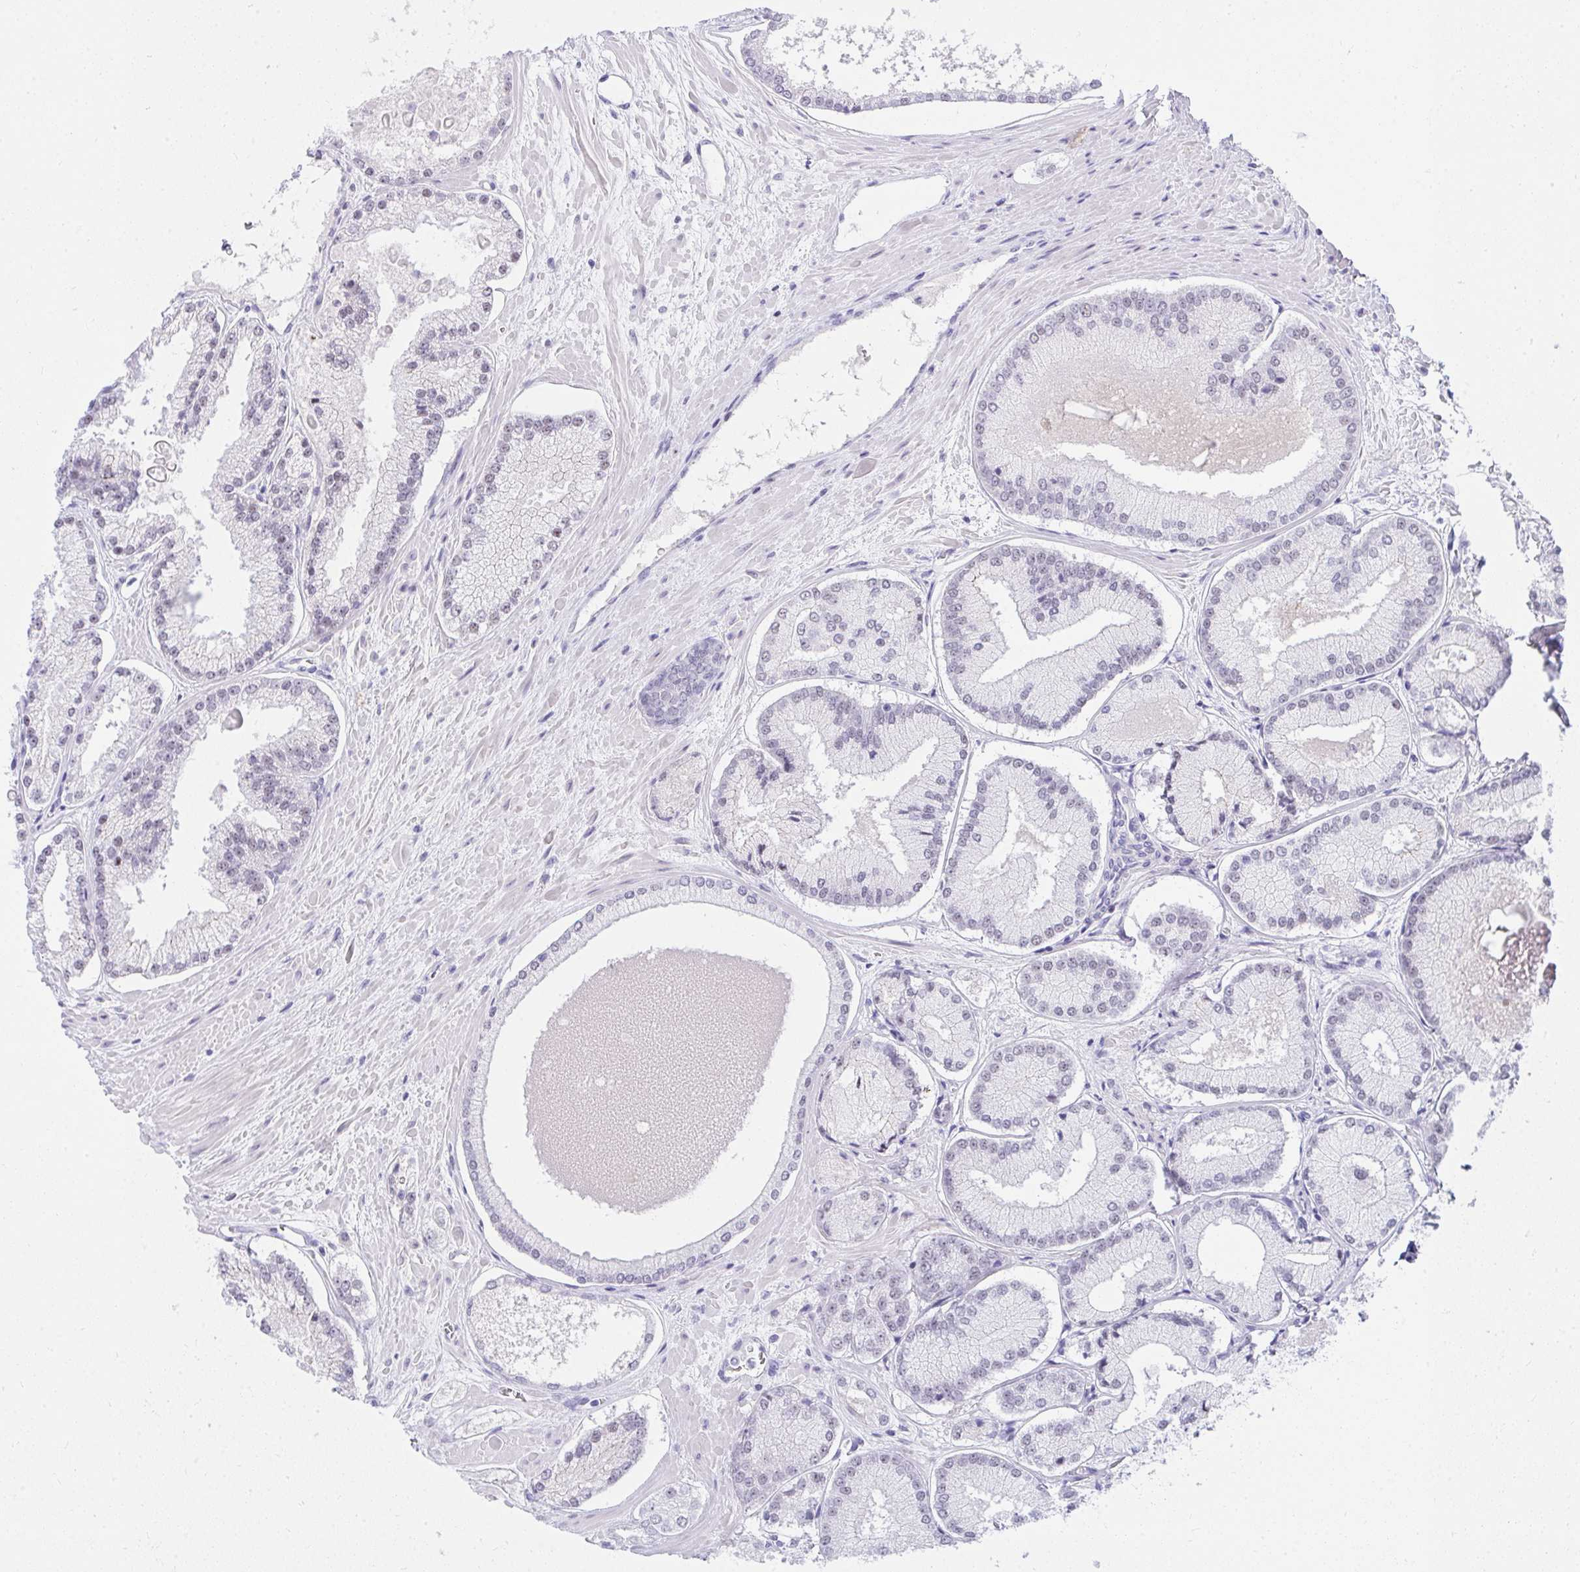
{"staining": {"intensity": "negative", "quantity": "none", "location": "none"}, "tissue": "prostate cancer", "cell_type": "Tumor cells", "image_type": "cancer", "snomed": [{"axis": "morphology", "description": "Adenocarcinoma, High grade"}, {"axis": "topography", "description": "Prostate"}], "caption": "Human prostate cancer (high-grade adenocarcinoma) stained for a protein using immunohistochemistry (IHC) exhibits no positivity in tumor cells.", "gene": "OR5F1", "patient": {"sex": "male", "age": 73}}